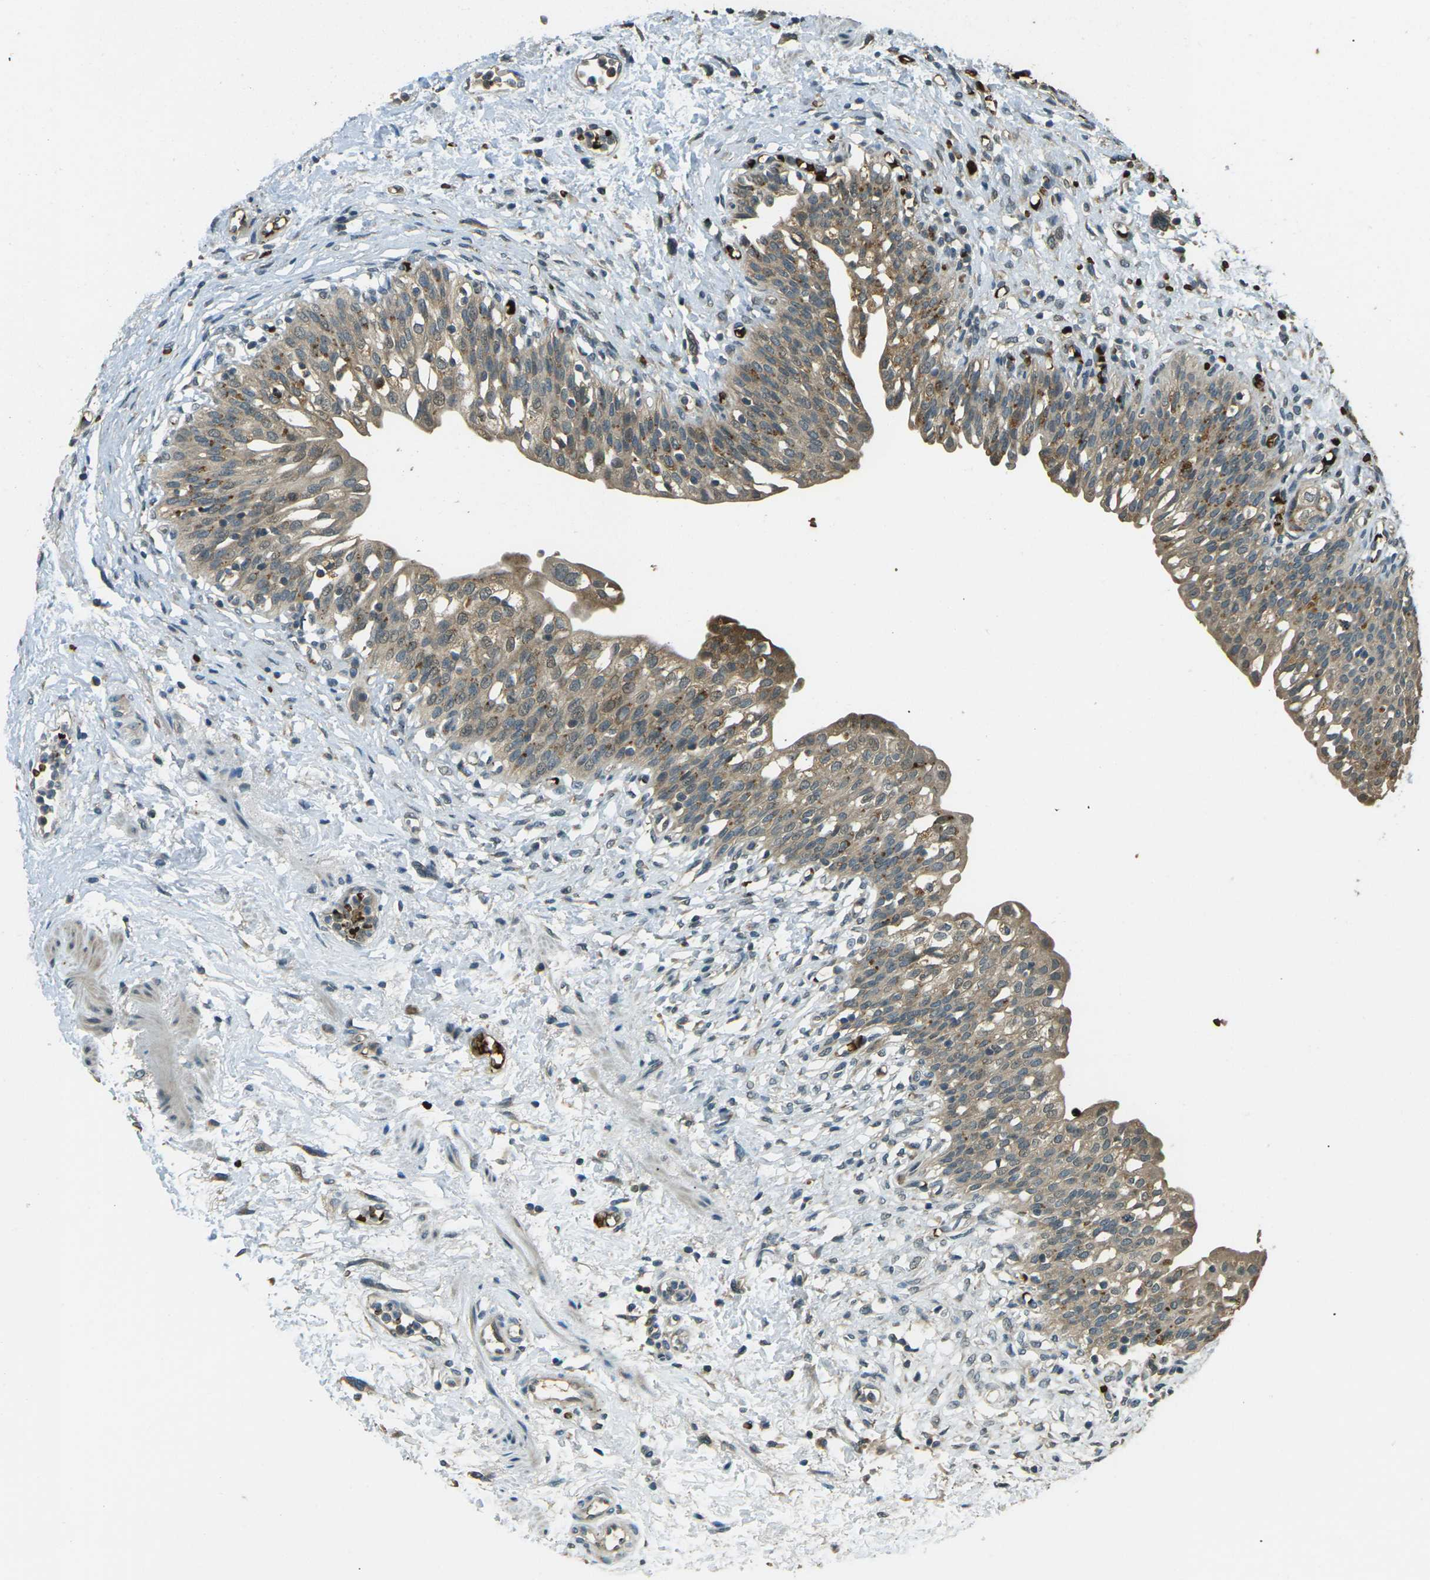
{"staining": {"intensity": "moderate", "quantity": "25%-75%", "location": "cytoplasmic/membranous"}, "tissue": "urinary bladder", "cell_type": "Urothelial cells", "image_type": "normal", "snomed": [{"axis": "morphology", "description": "Normal tissue, NOS"}, {"axis": "topography", "description": "Urinary bladder"}], "caption": "Human urinary bladder stained for a protein (brown) displays moderate cytoplasmic/membranous positive staining in approximately 25%-75% of urothelial cells.", "gene": "TOR1A", "patient": {"sex": "male", "age": 55}}